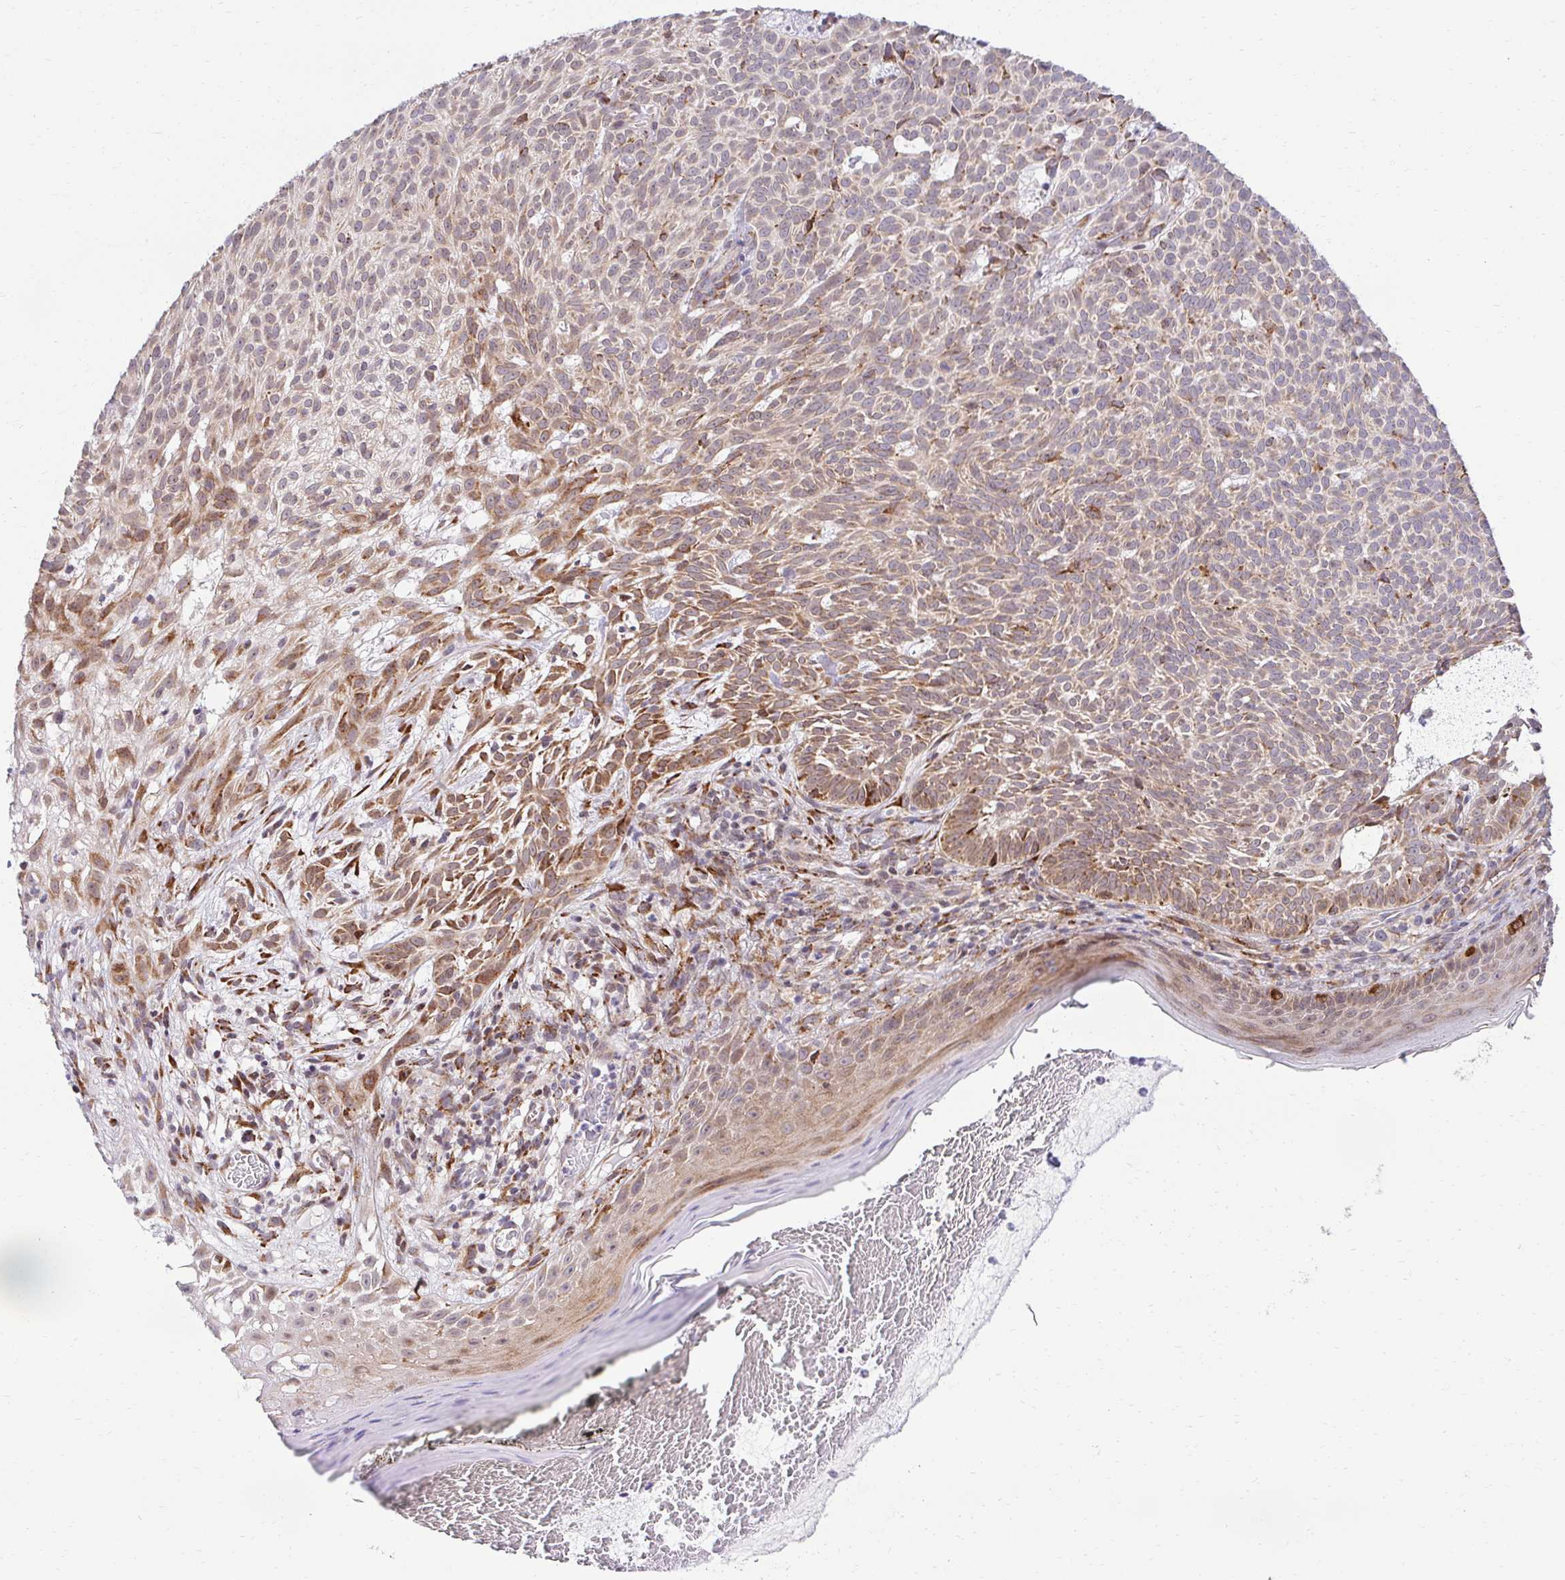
{"staining": {"intensity": "moderate", "quantity": "25%-75%", "location": "cytoplasmic/membranous"}, "tissue": "skin cancer", "cell_type": "Tumor cells", "image_type": "cancer", "snomed": [{"axis": "morphology", "description": "Basal cell carcinoma"}, {"axis": "topography", "description": "Skin"}], "caption": "Tumor cells display medium levels of moderate cytoplasmic/membranous positivity in approximately 25%-75% of cells in skin cancer (basal cell carcinoma). (DAB (3,3'-diaminobenzidine) IHC, brown staining for protein, blue staining for nuclei).", "gene": "HPS1", "patient": {"sex": "male", "age": 78}}